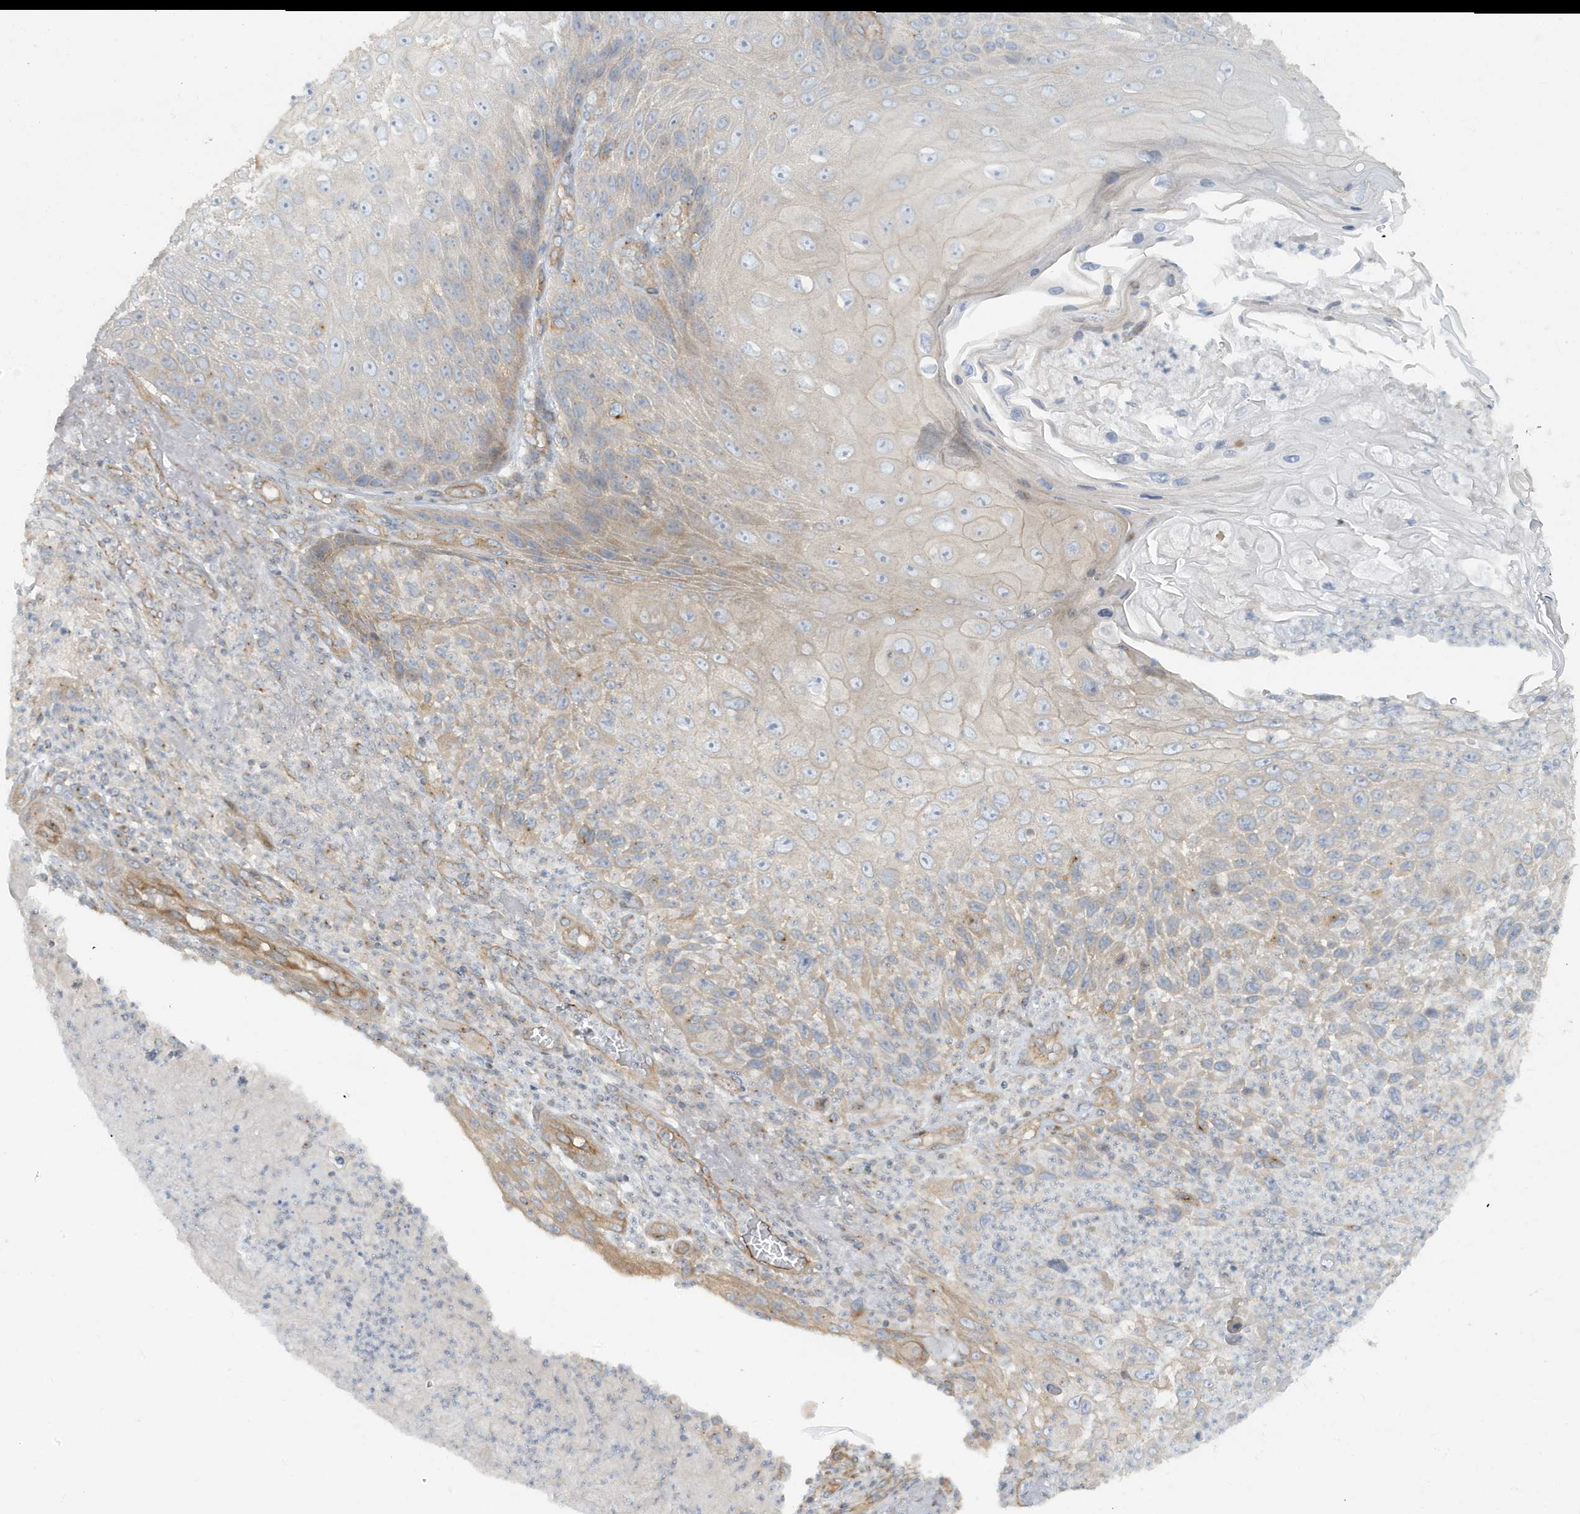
{"staining": {"intensity": "weak", "quantity": "<25%", "location": "cytoplasmic/membranous"}, "tissue": "skin cancer", "cell_type": "Tumor cells", "image_type": "cancer", "snomed": [{"axis": "morphology", "description": "Squamous cell carcinoma, NOS"}, {"axis": "topography", "description": "Skin"}], "caption": "Skin cancer was stained to show a protein in brown. There is no significant expression in tumor cells. The staining is performed using DAB brown chromogen with nuclei counter-stained in using hematoxylin.", "gene": "ATP23", "patient": {"sex": "female", "age": 88}}